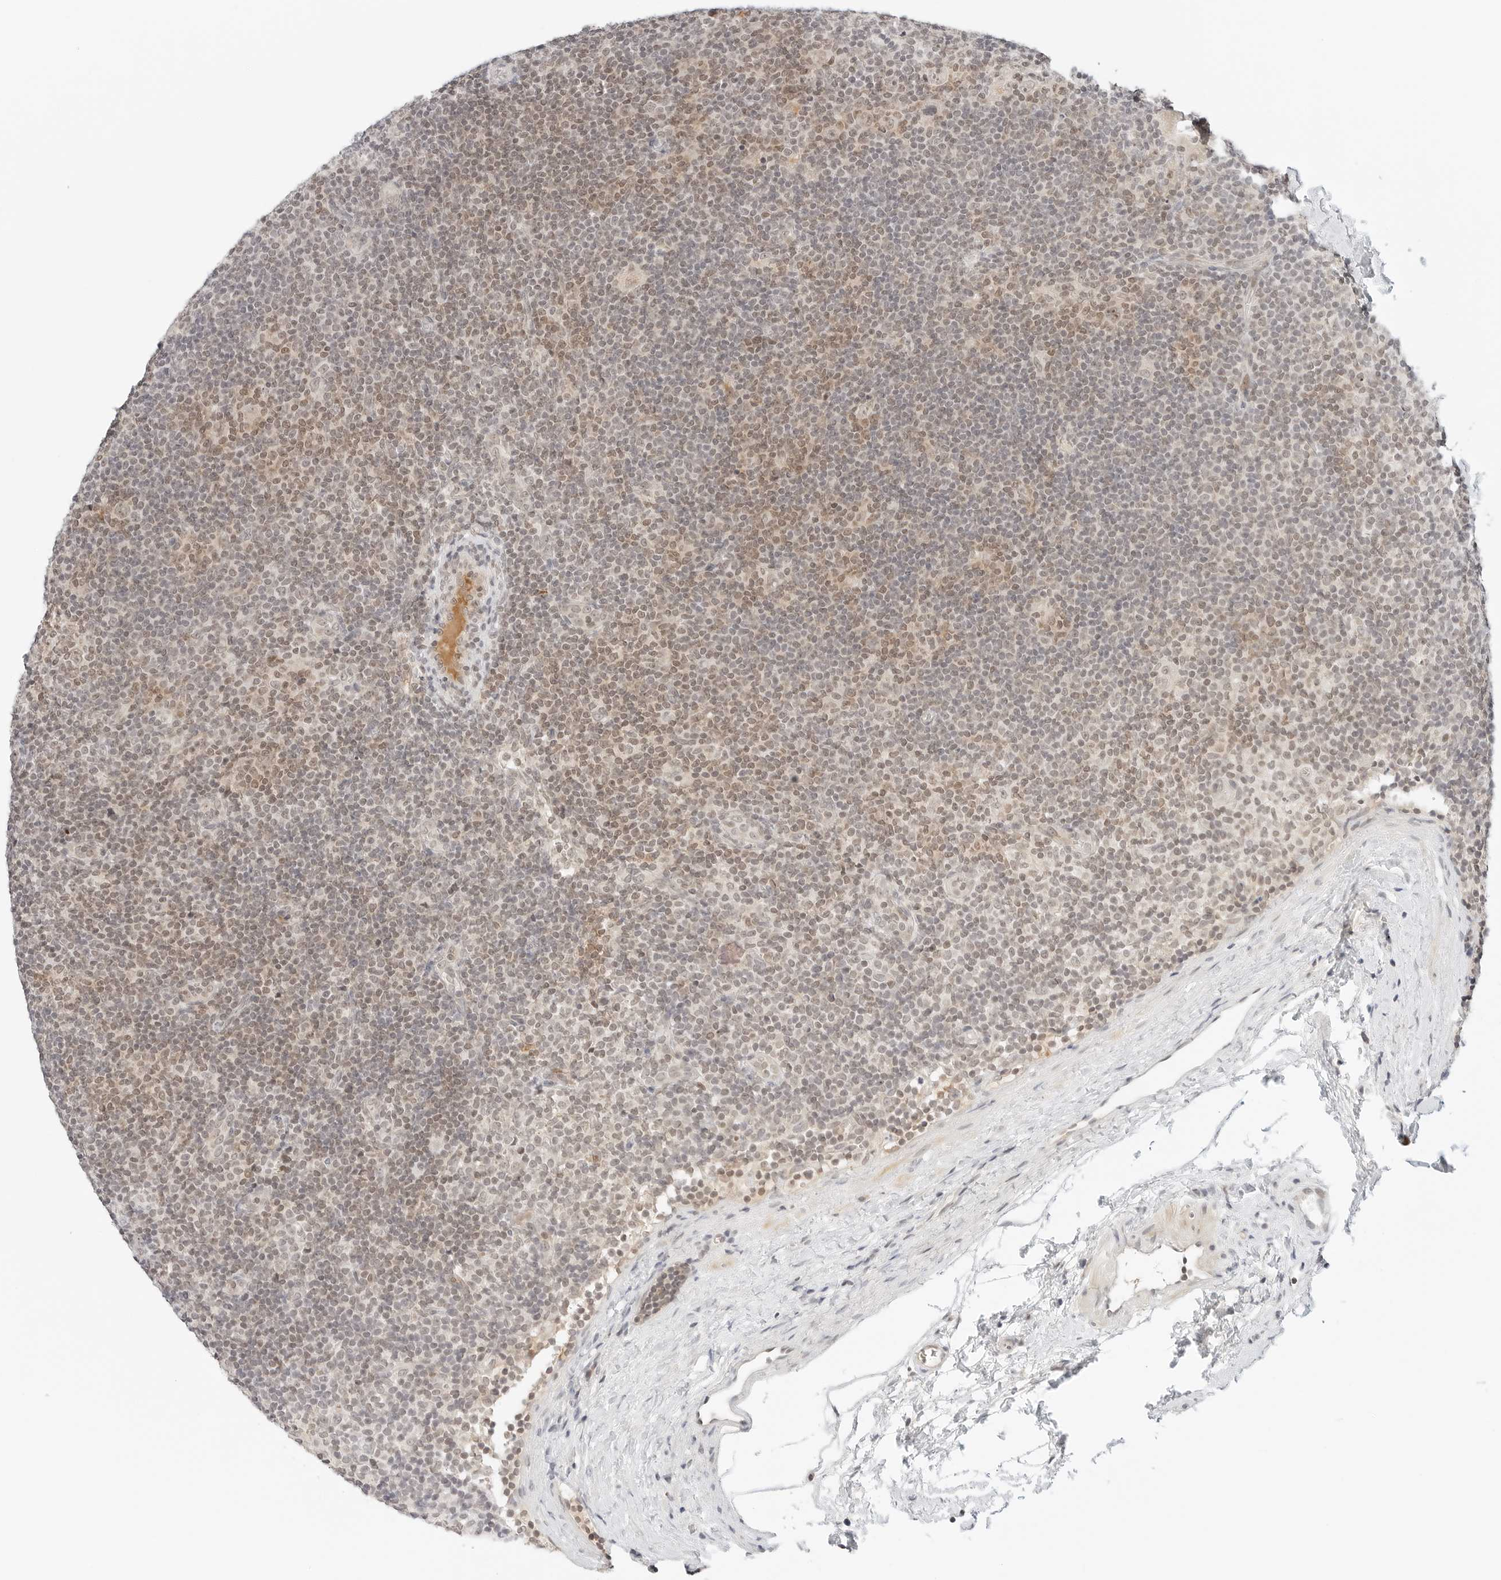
{"staining": {"intensity": "weak", "quantity": "<25%", "location": "nuclear"}, "tissue": "lymphoma", "cell_type": "Tumor cells", "image_type": "cancer", "snomed": [{"axis": "morphology", "description": "Hodgkin's disease, NOS"}, {"axis": "topography", "description": "Lymph node"}], "caption": "The image exhibits no staining of tumor cells in lymphoma.", "gene": "NEO1", "patient": {"sex": "female", "age": 57}}